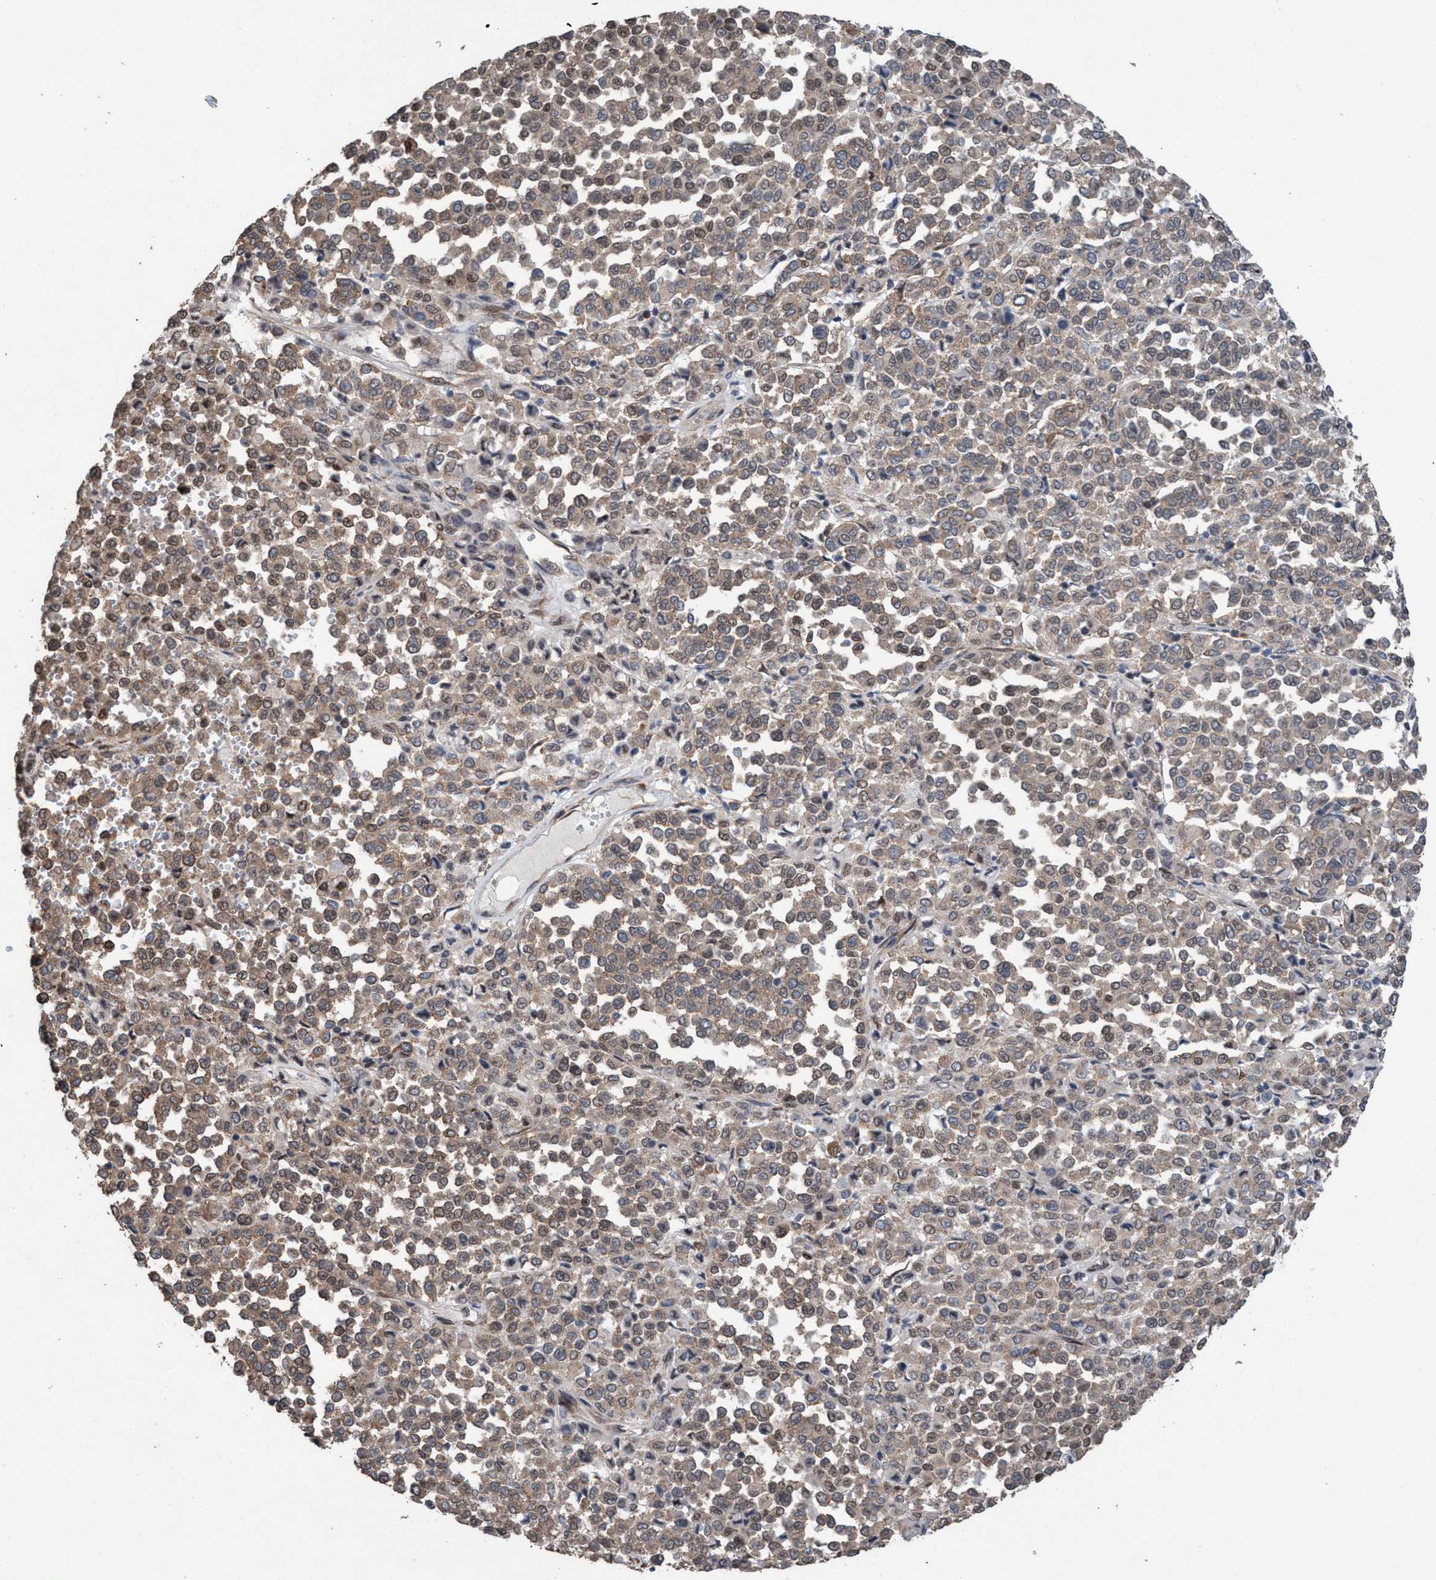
{"staining": {"intensity": "weak", "quantity": ">75%", "location": "cytoplasmic/membranous"}, "tissue": "melanoma", "cell_type": "Tumor cells", "image_type": "cancer", "snomed": [{"axis": "morphology", "description": "Malignant melanoma, Metastatic site"}, {"axis": "topography", "description": "Pancreas"}], "caption": "Melanoma was stained to show a protein in brown. There is low levels of weak cytoplasmic/membranous staining in approximately >75% of tumor cells.", "gene": "METAP2", "patient": {"sex": "female", "age": 30}}